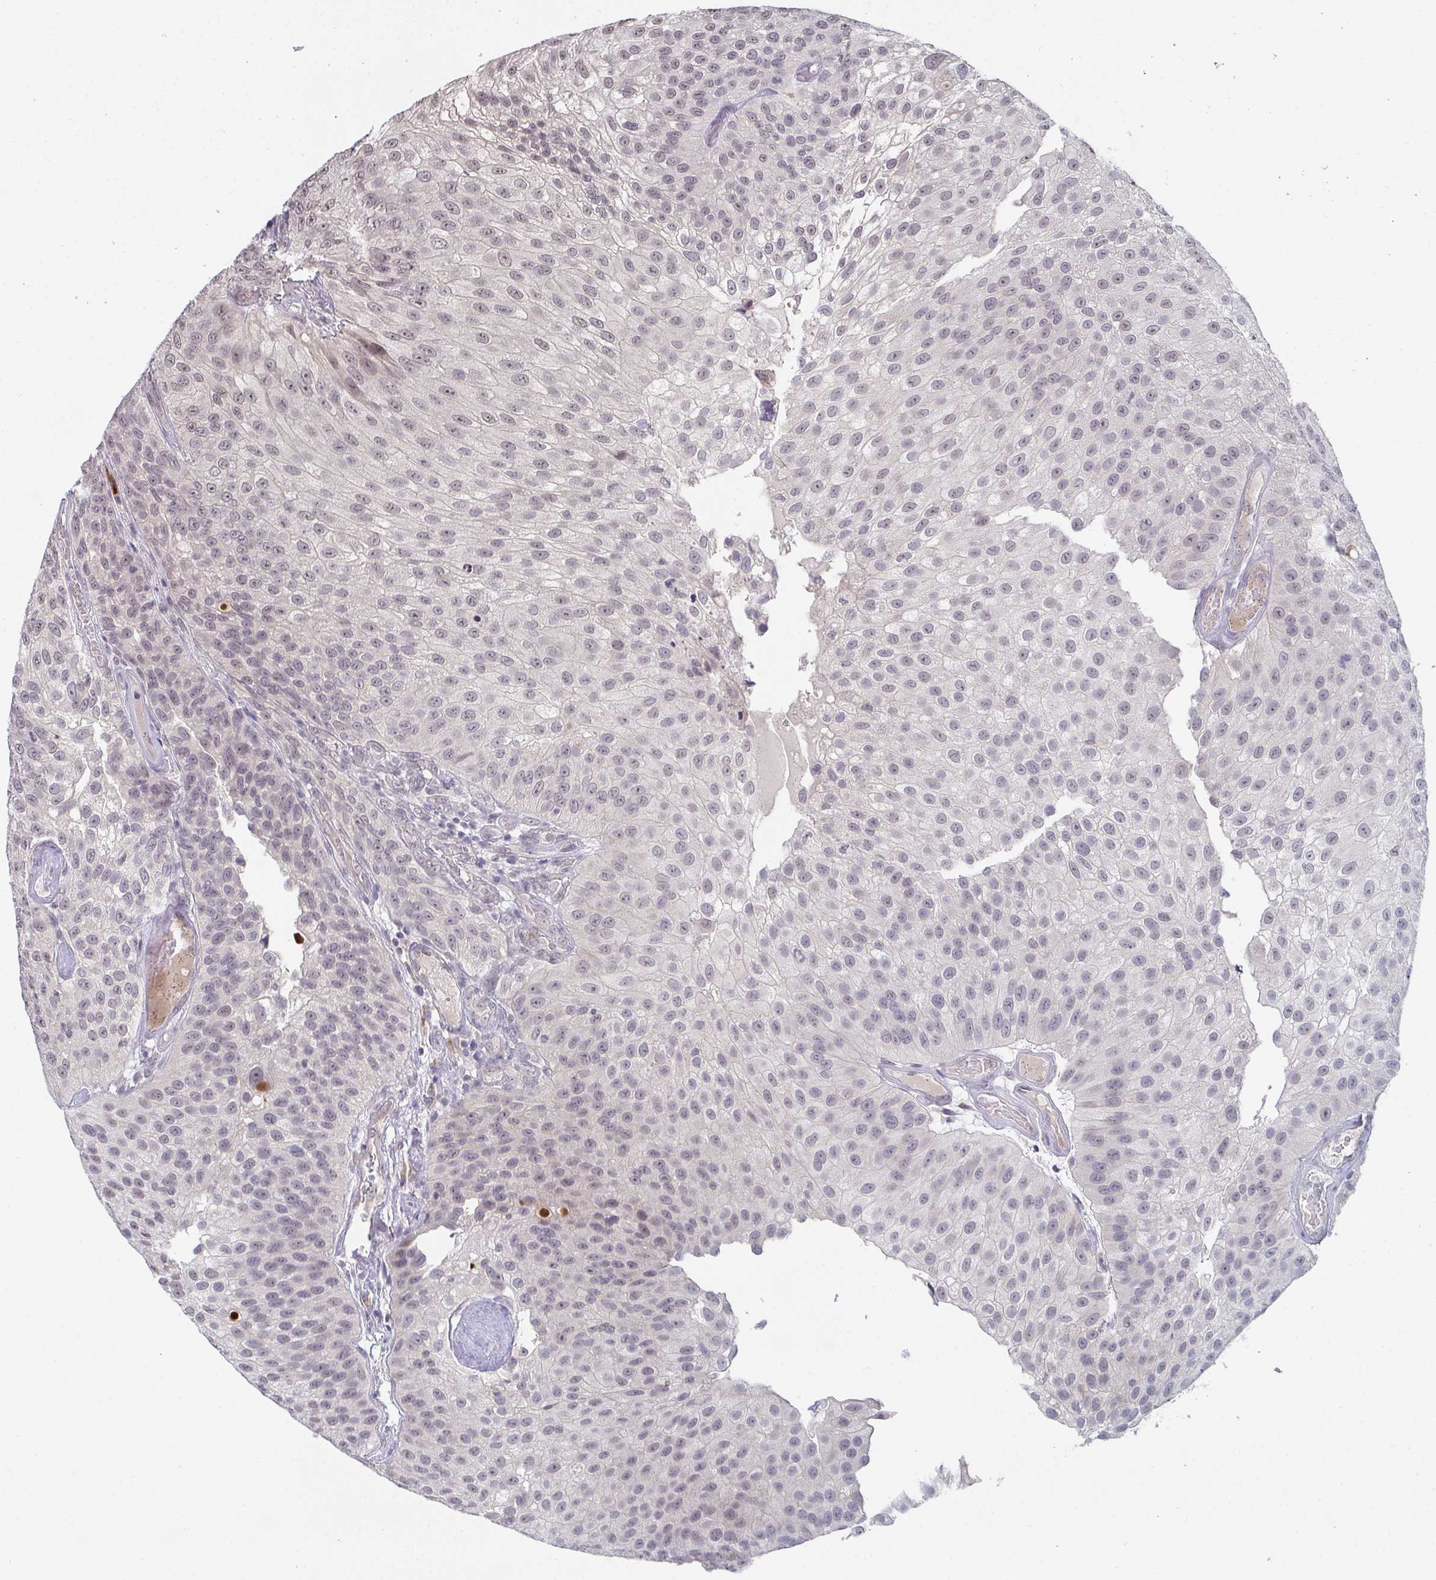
{"staining": {"intensity": "negative", "quantity": "none", "location": "none"}, "tissue": "urothelial cancer", "cell_type": "Tumor cells", "image_type": "cancer", "snomed": [{"axis": "morphology", "description": "Urothelial carcinoma, NOS"}, {"axis": "topography", "description": "Urinary bladder"}], "caption": "Immunohistochemistry (IHC) image of transitional cell carcinoma stained for a protein (brown), which demonstrates no staining in tumor cells.", "gene": "ZNF214", "patient": {"sex": "male", "age": 87}}